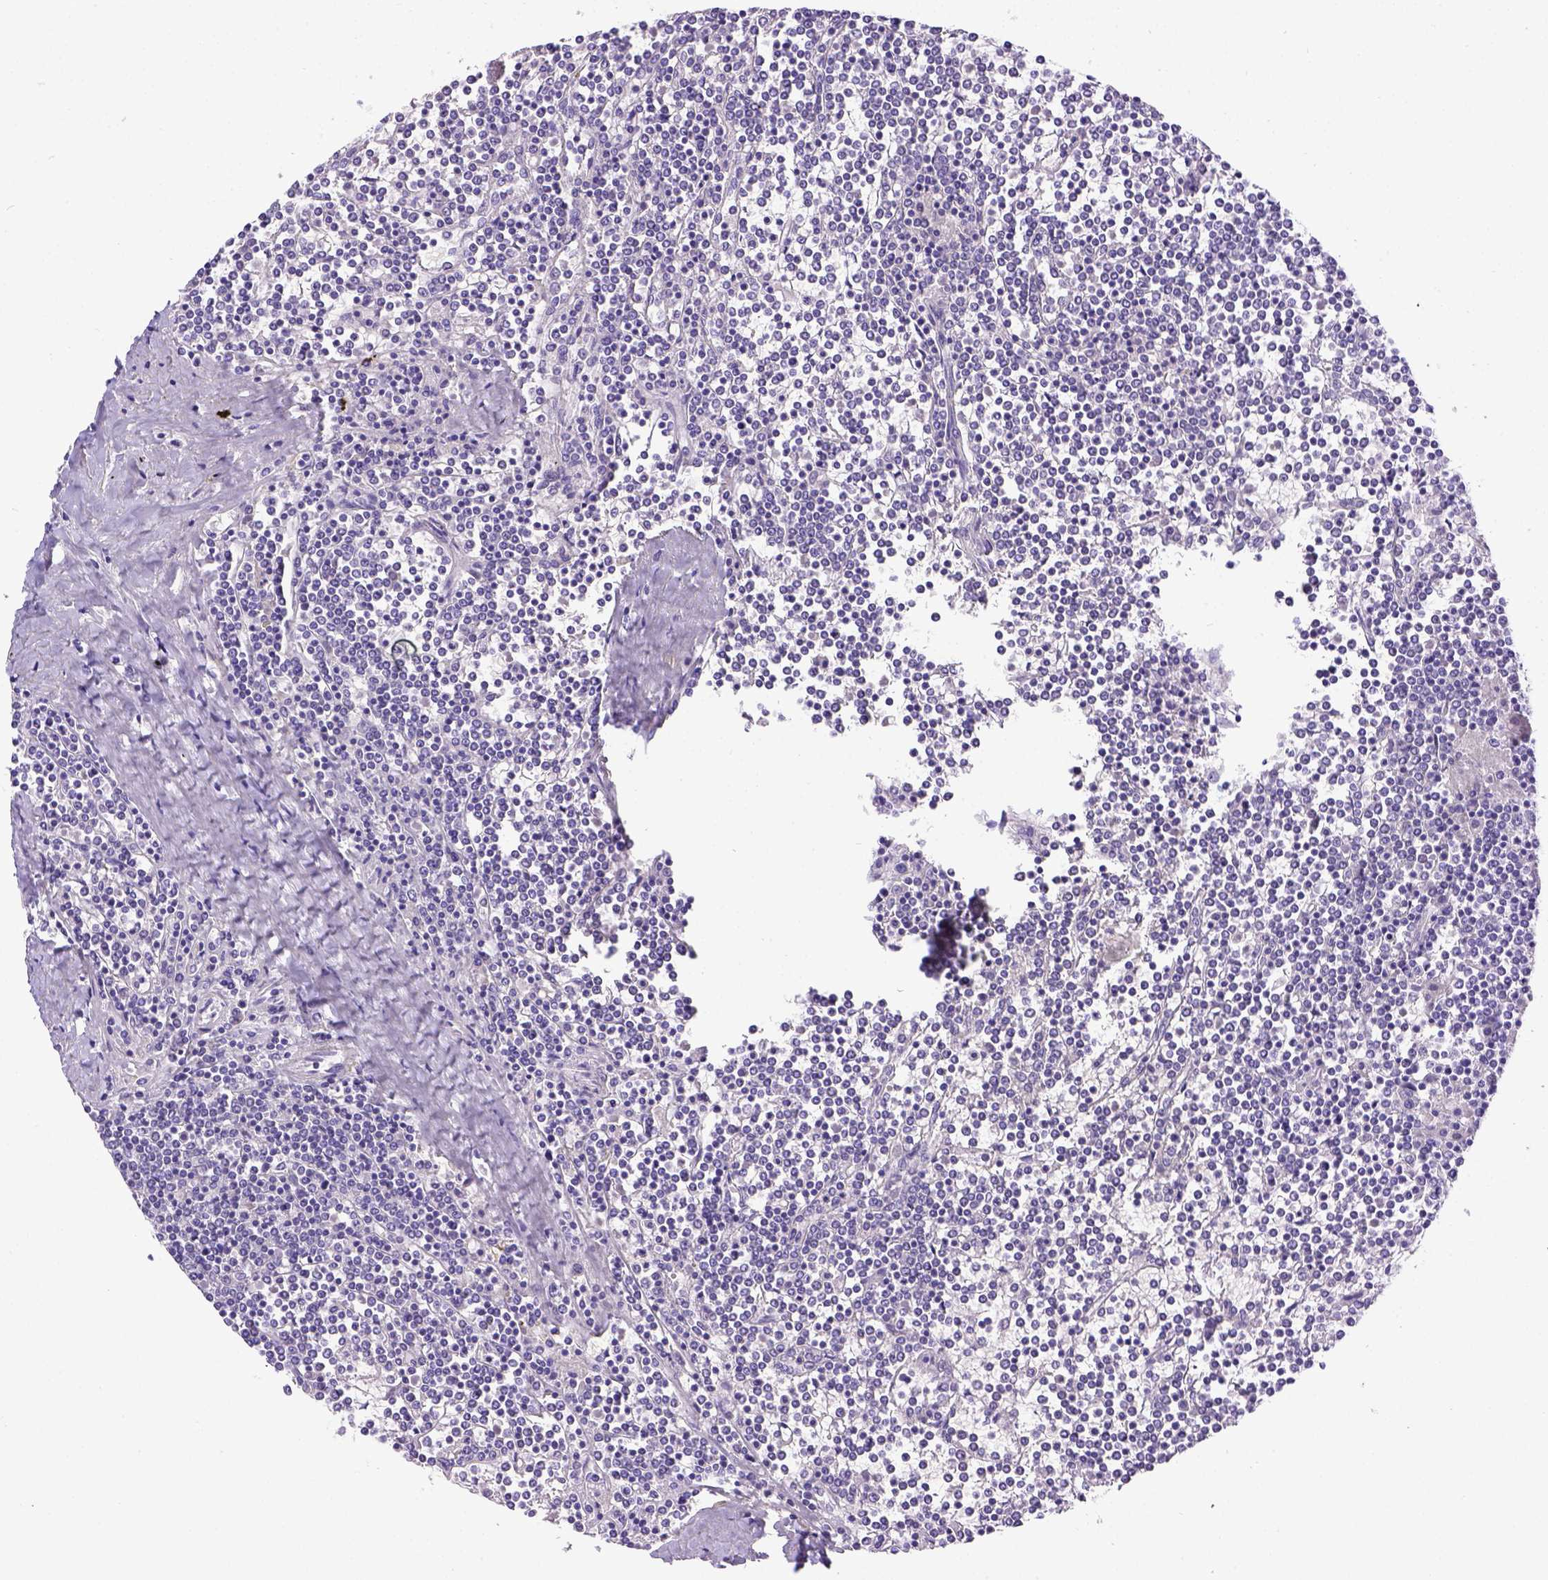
{"staining": {"intensity": "negative", "quantity": "none", "location": "none"}, "tissue": "lymphoma", "cell_type": "Tumor cells", "image_type": "cancer", "snomed": [{"axis": "morphology", "description": "Malignant lymphoma, non-Hodgkin's type, Low grade"}, {"axis": "topography", "description": "Spleen"}], "caption": "Tumor cells are negative for brown protein staining in malignant lymphoma, non-Hodgkin's type (low-grade). (DAB IHC visualized using brightfield microscopy, high magnification).", "gene": "ESR1", "patient": {"sex": "female", "age": 19}}